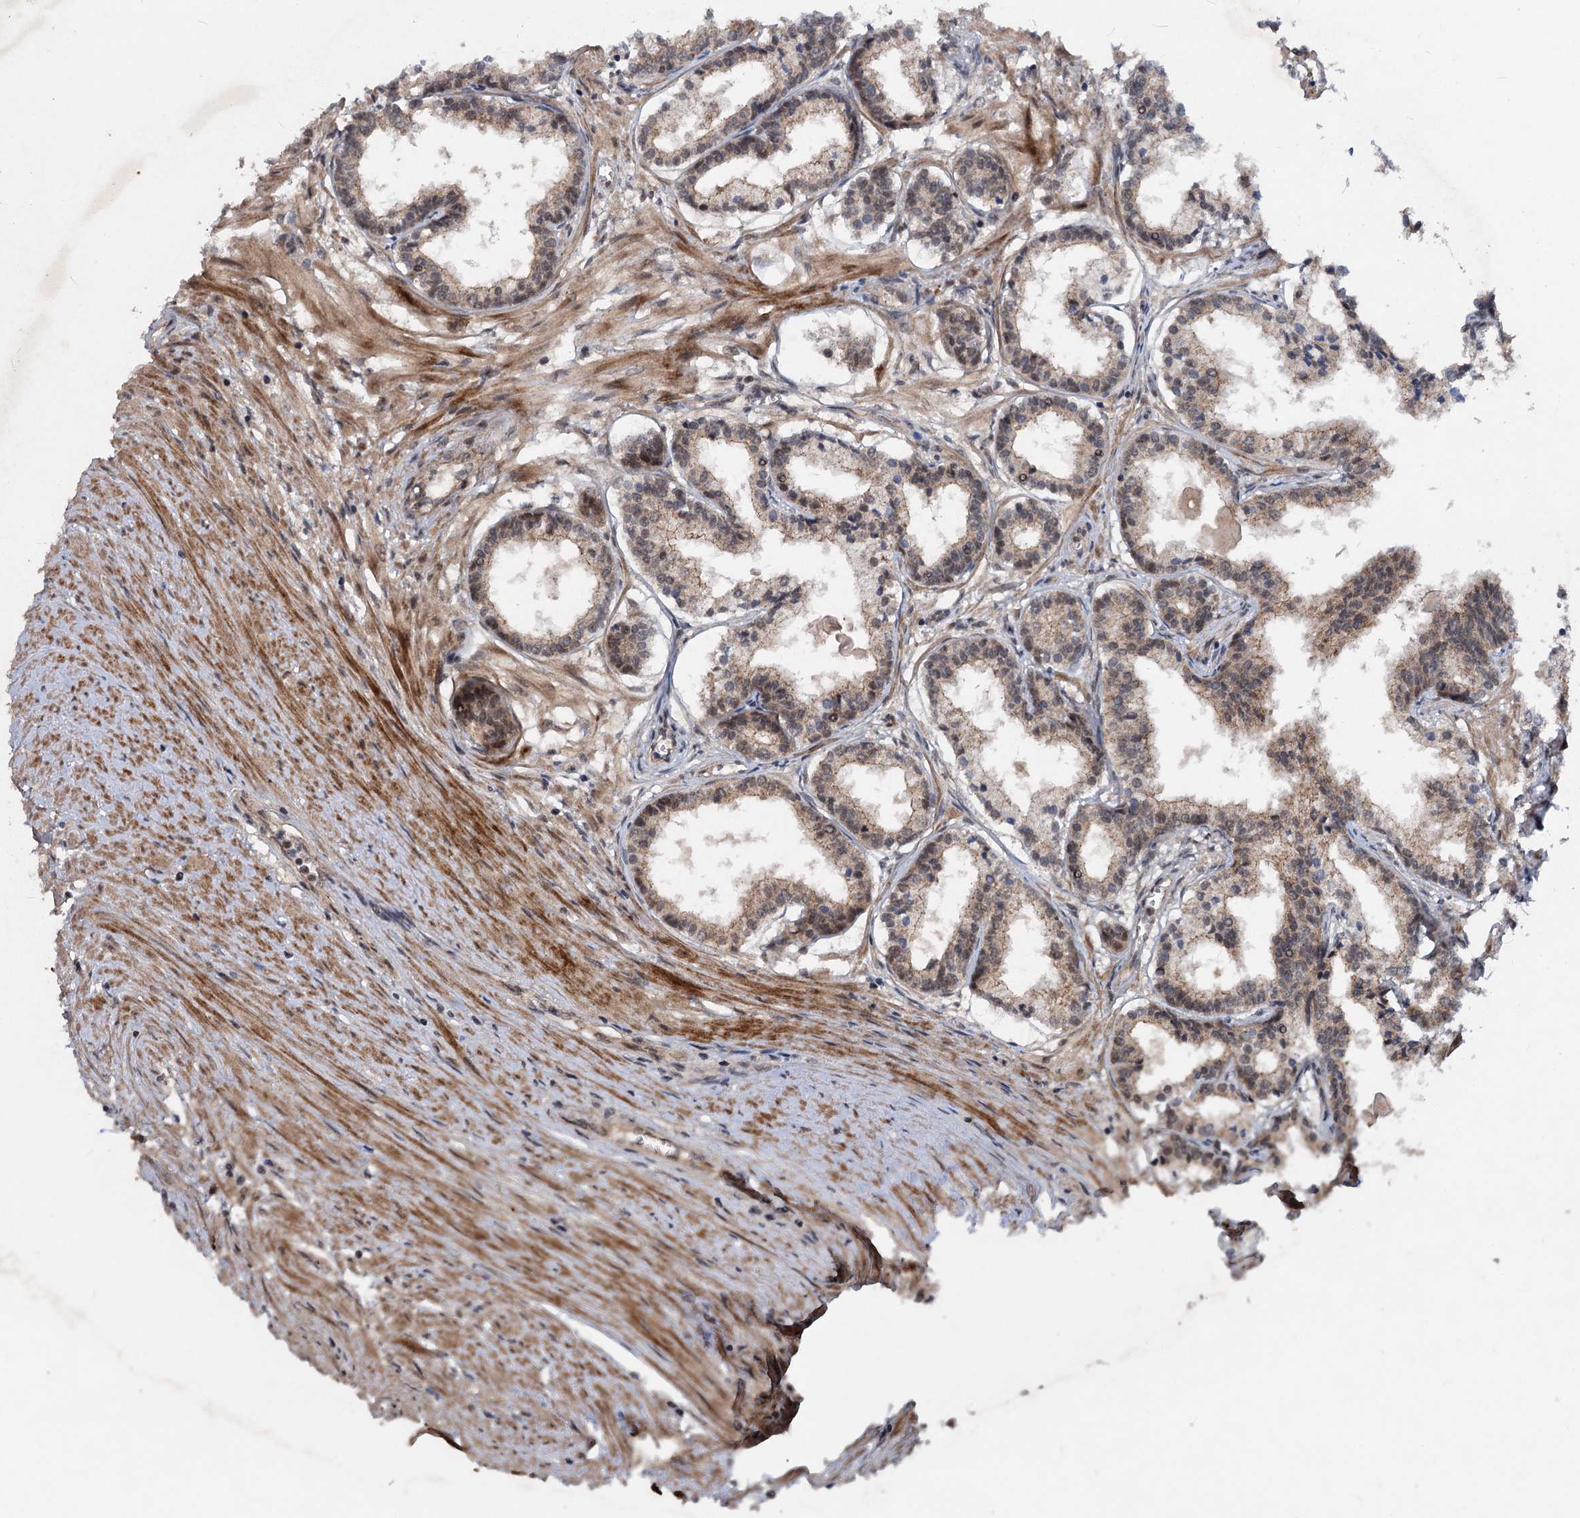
{"staining": {"intensity": "weak", "quantity": "25%-75%", "location": "cytoplasmic/membranous,nuclear"}, "tissue": "prostate cancer", "cell_type": "Tumor cells", "image_type": "cancer", "snomed": [{"axis": "morphology", "description": "Adenocarcinoma, High grade"}, {"axis": "topography", "description": "Prostate"}], "caption": "The micrograph displays a brown stain indicating the presence of a protein in the cytoplasmic/membranous and nuclear of tumor cells in prostate high-grade adenocarcinoma. The staining was performed using DAB (3,3'-diaminobenzidine), with brown indicating positive protein expression. Nuclei are stained blue with hematoxylin.", "gene": "RITA1", "patient": {"sex": "male", "age": 68}}